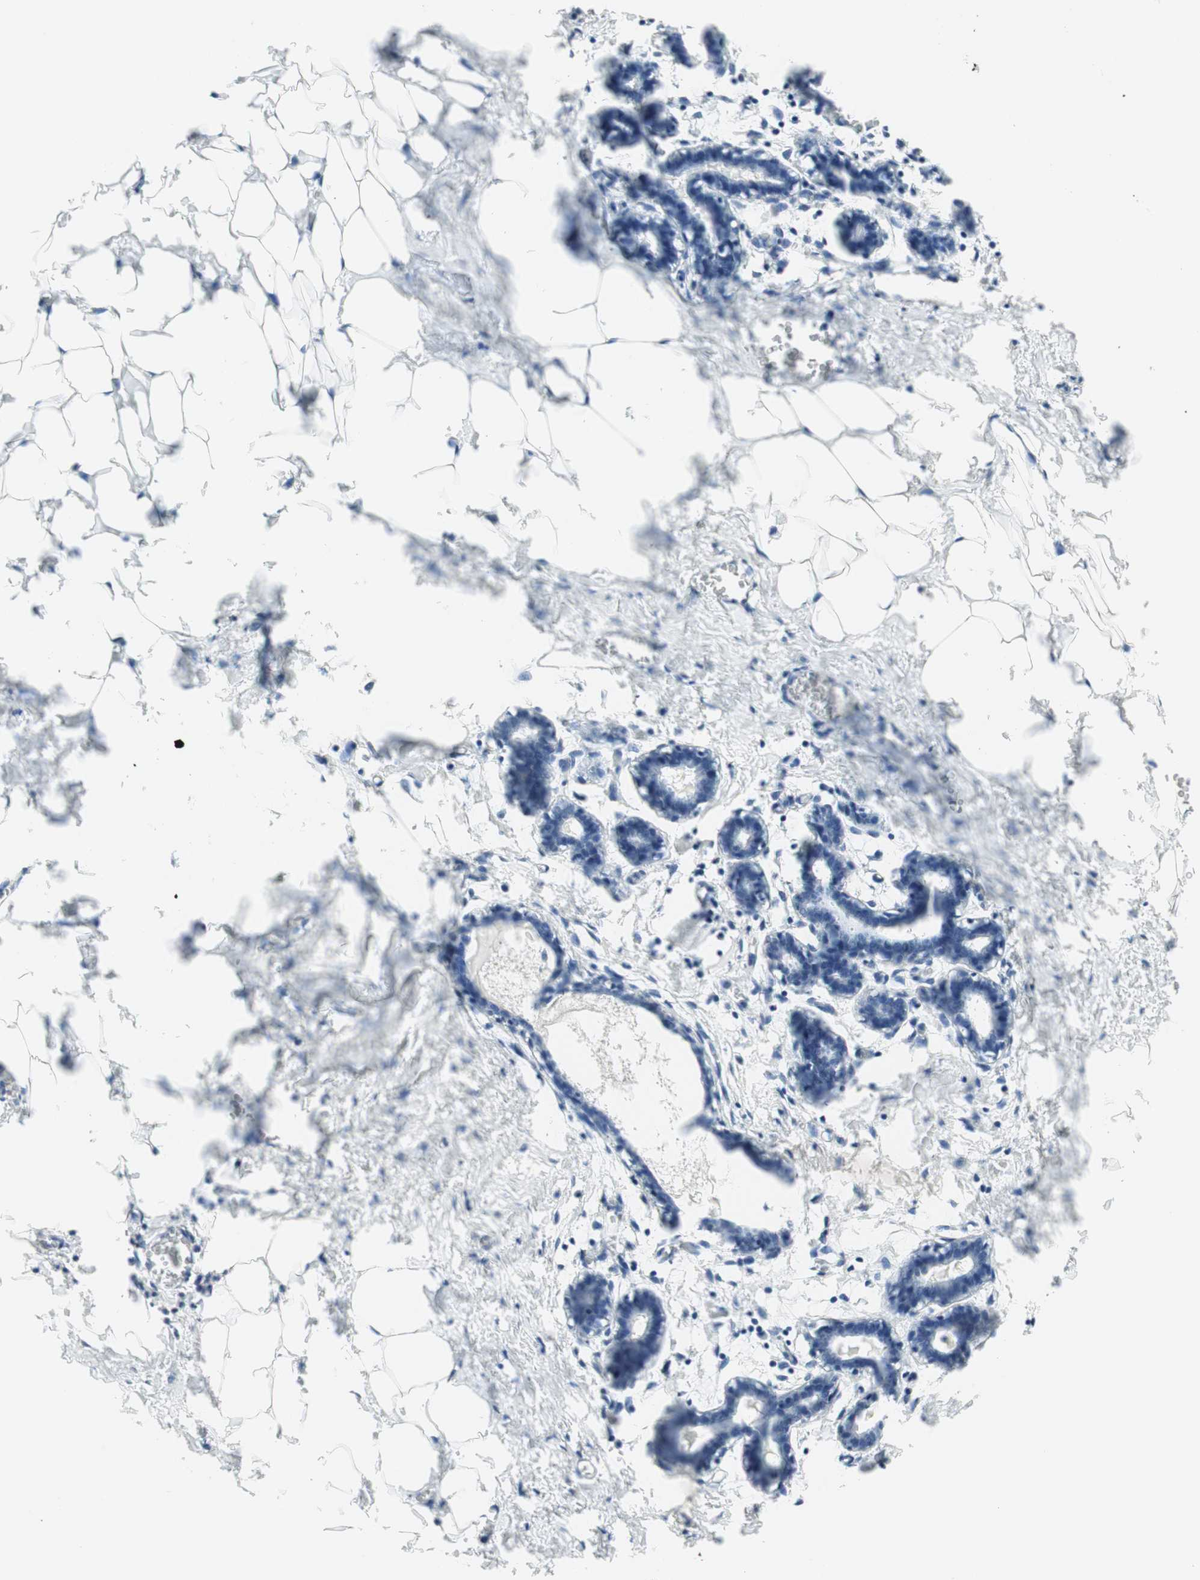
{"staining": {"intensity": "moderate", "quantity": "<25%", "location": "nuclear"}, "tissue": "breast", "cell_type": "Adipocytes", "image_type": "normal", "snomed": [{"axis": "morphology", "description": "Normal tissue, NOS"}, {"axis": "topography", "description": "Breast"}], "caption": "Immunohistochemistry histopathology image of unremarkable human breast stained for a protein (brown), which demonstrates low levels of moderate nuclear expression in about <25% of adipocytes.", "gene": "TMPO", "patient": {"sex": "female", "age": 27}}